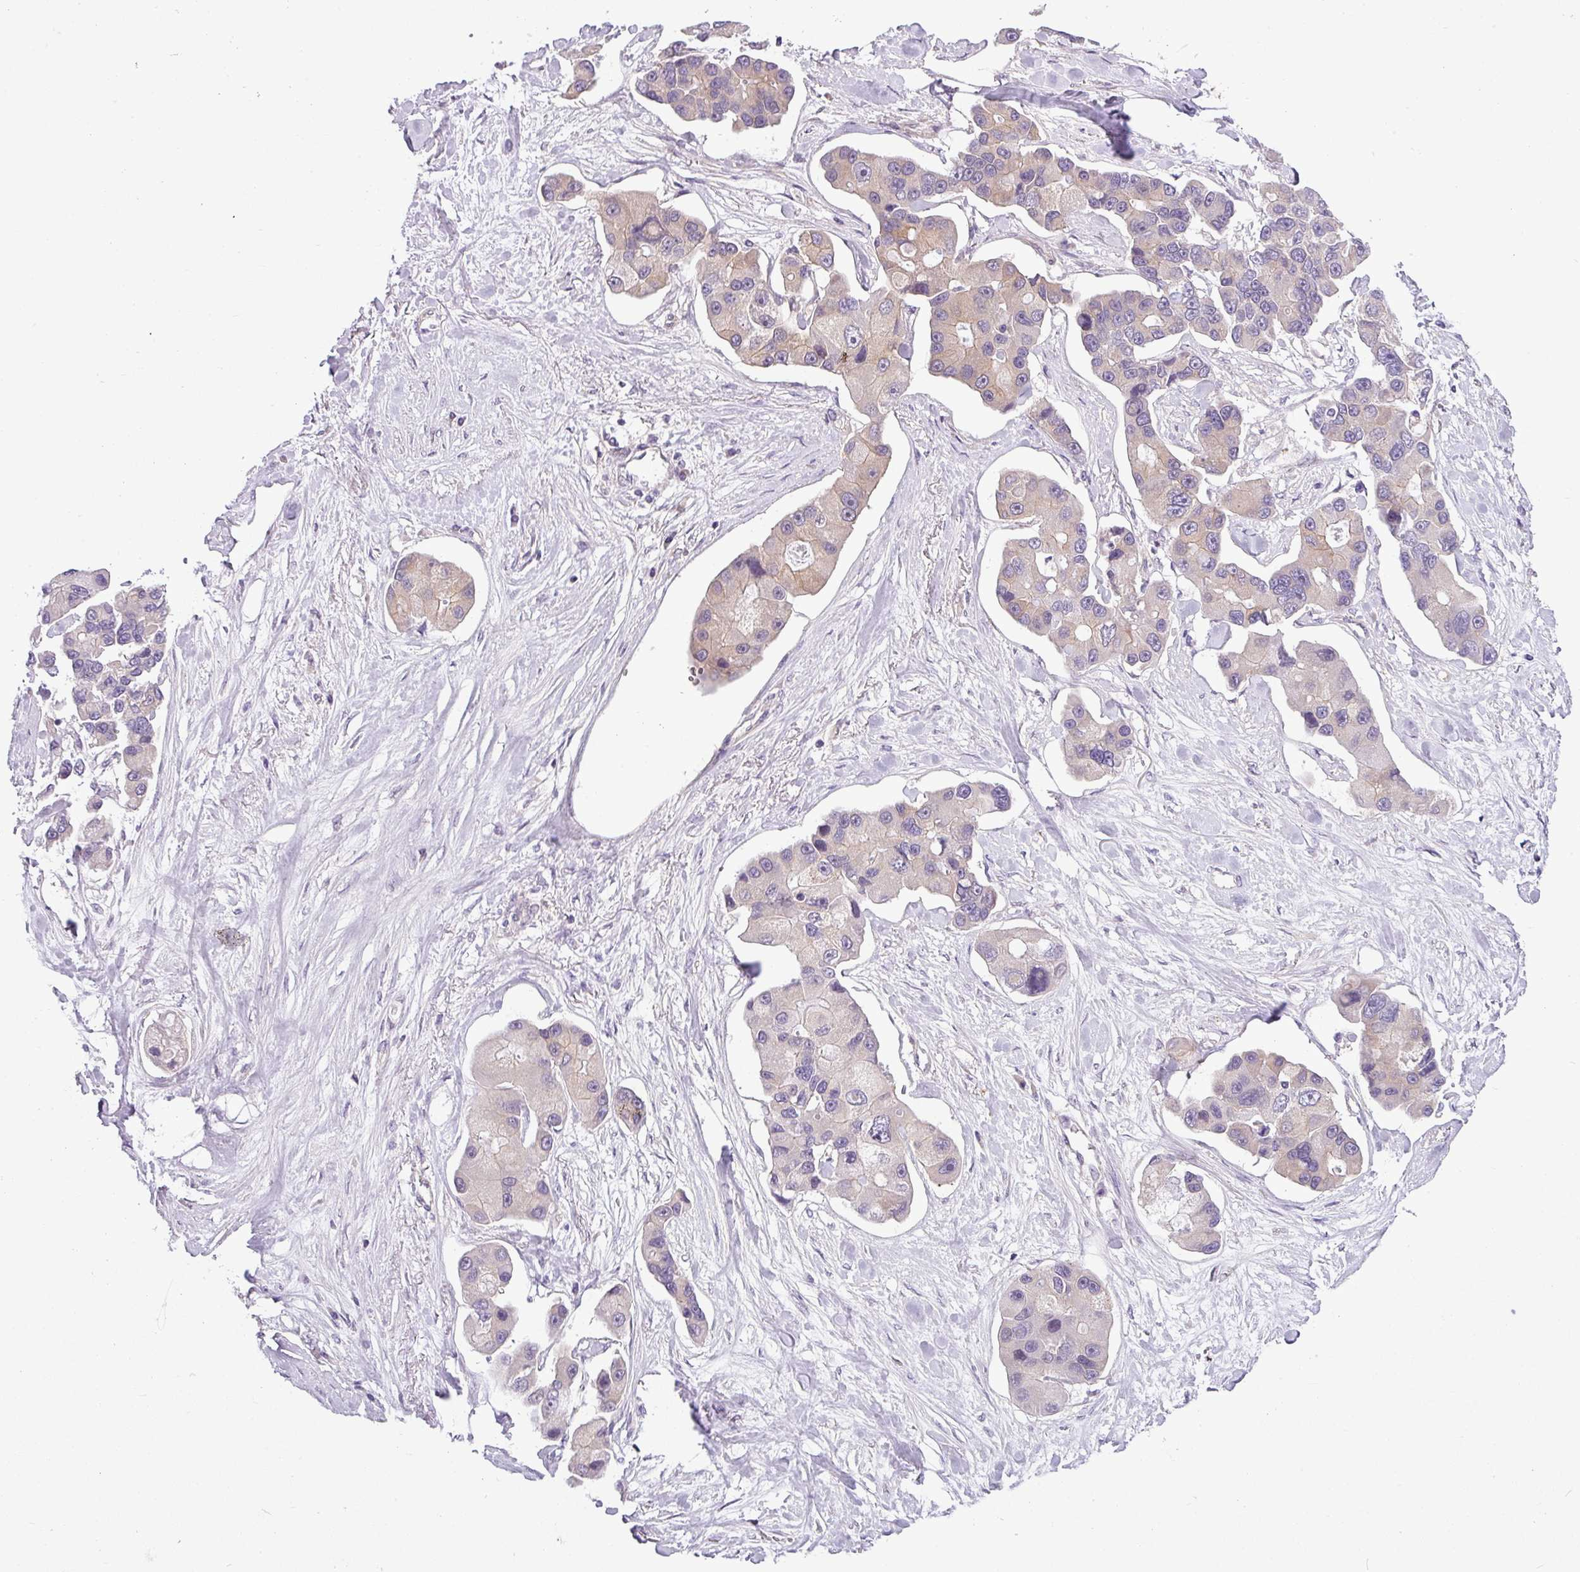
{"staining": {"intensity": "weak", "quantity": "25%-75%", "location": "cytoplasmic/membranous"}, "tissue": "lung cancer", "cell_type": "Tumor cells", "image_type": "cancer", "snomed": [{"axis": "morphology", "description": "Adenocarcinoma, NOS"}, {"axis": "topography", "description": "Lung"}], "caption": "Human adenocarcinoma (lung) stained with a protein marker demonstrates weak staining in tumor cells.", "gene": "TOR1AIP2", "patient": {"sex": "female", "age": 54}}